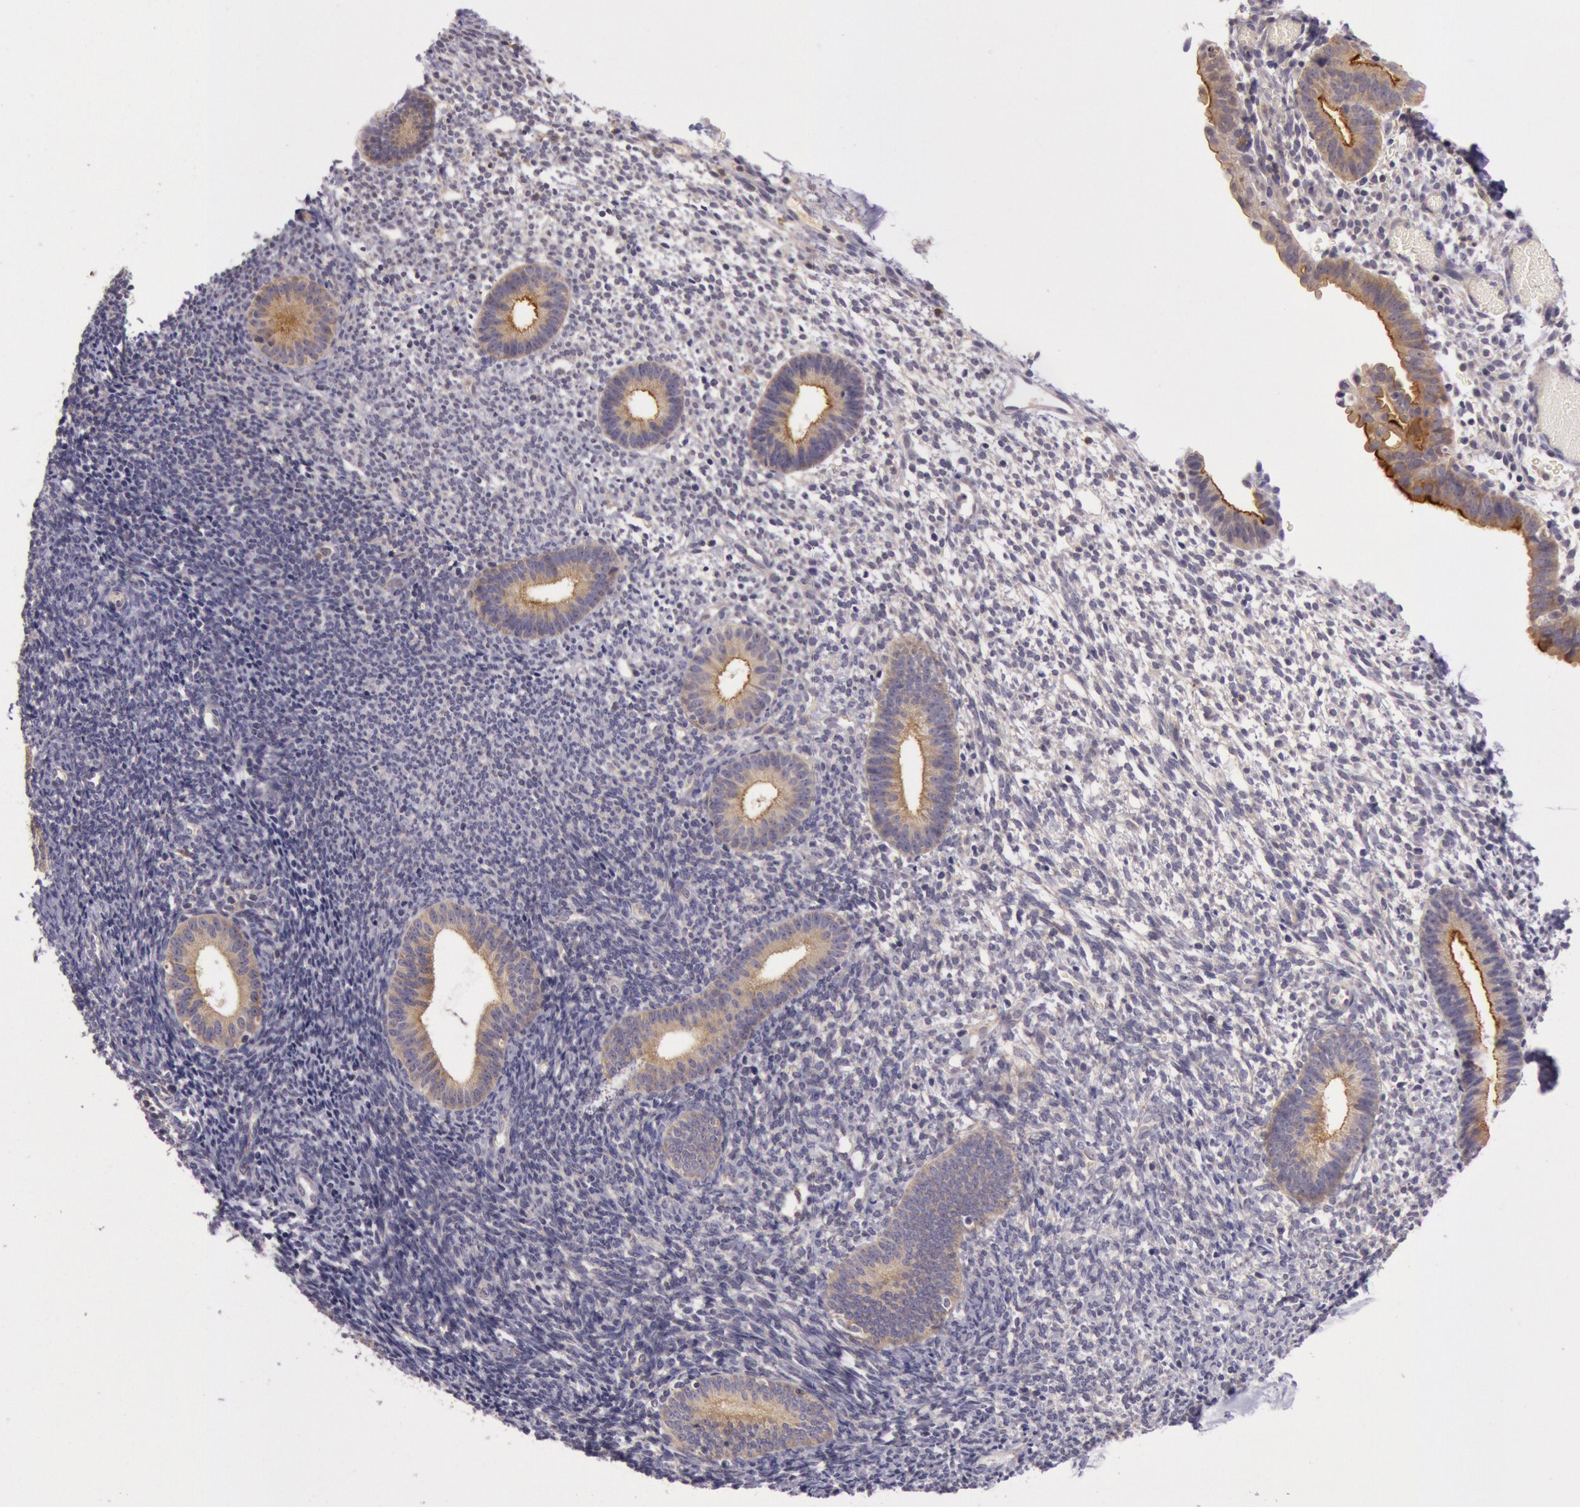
{"staining": {"intensity": "weak", "quantity": "<25%", "location": "cytoplasmic/membranous"}, "tissue": "endometrium", "cell_type": "Cells in endometrial stroma", "image_type": "normal", "snomed": [{"axis": "morphology", "description": "Normal tissue, NOS"}, {"axis": "topography", "description": "Smooth muscle"}, {"axis": "topography", "description": "Endometrium"}], "caption": "Immunohistochemistry (IHC) of normal endometrium reveals no expression in cells in endometrial stroma.", "gene": "CDK16", "patient": {"sex": "female", "age": 57}}